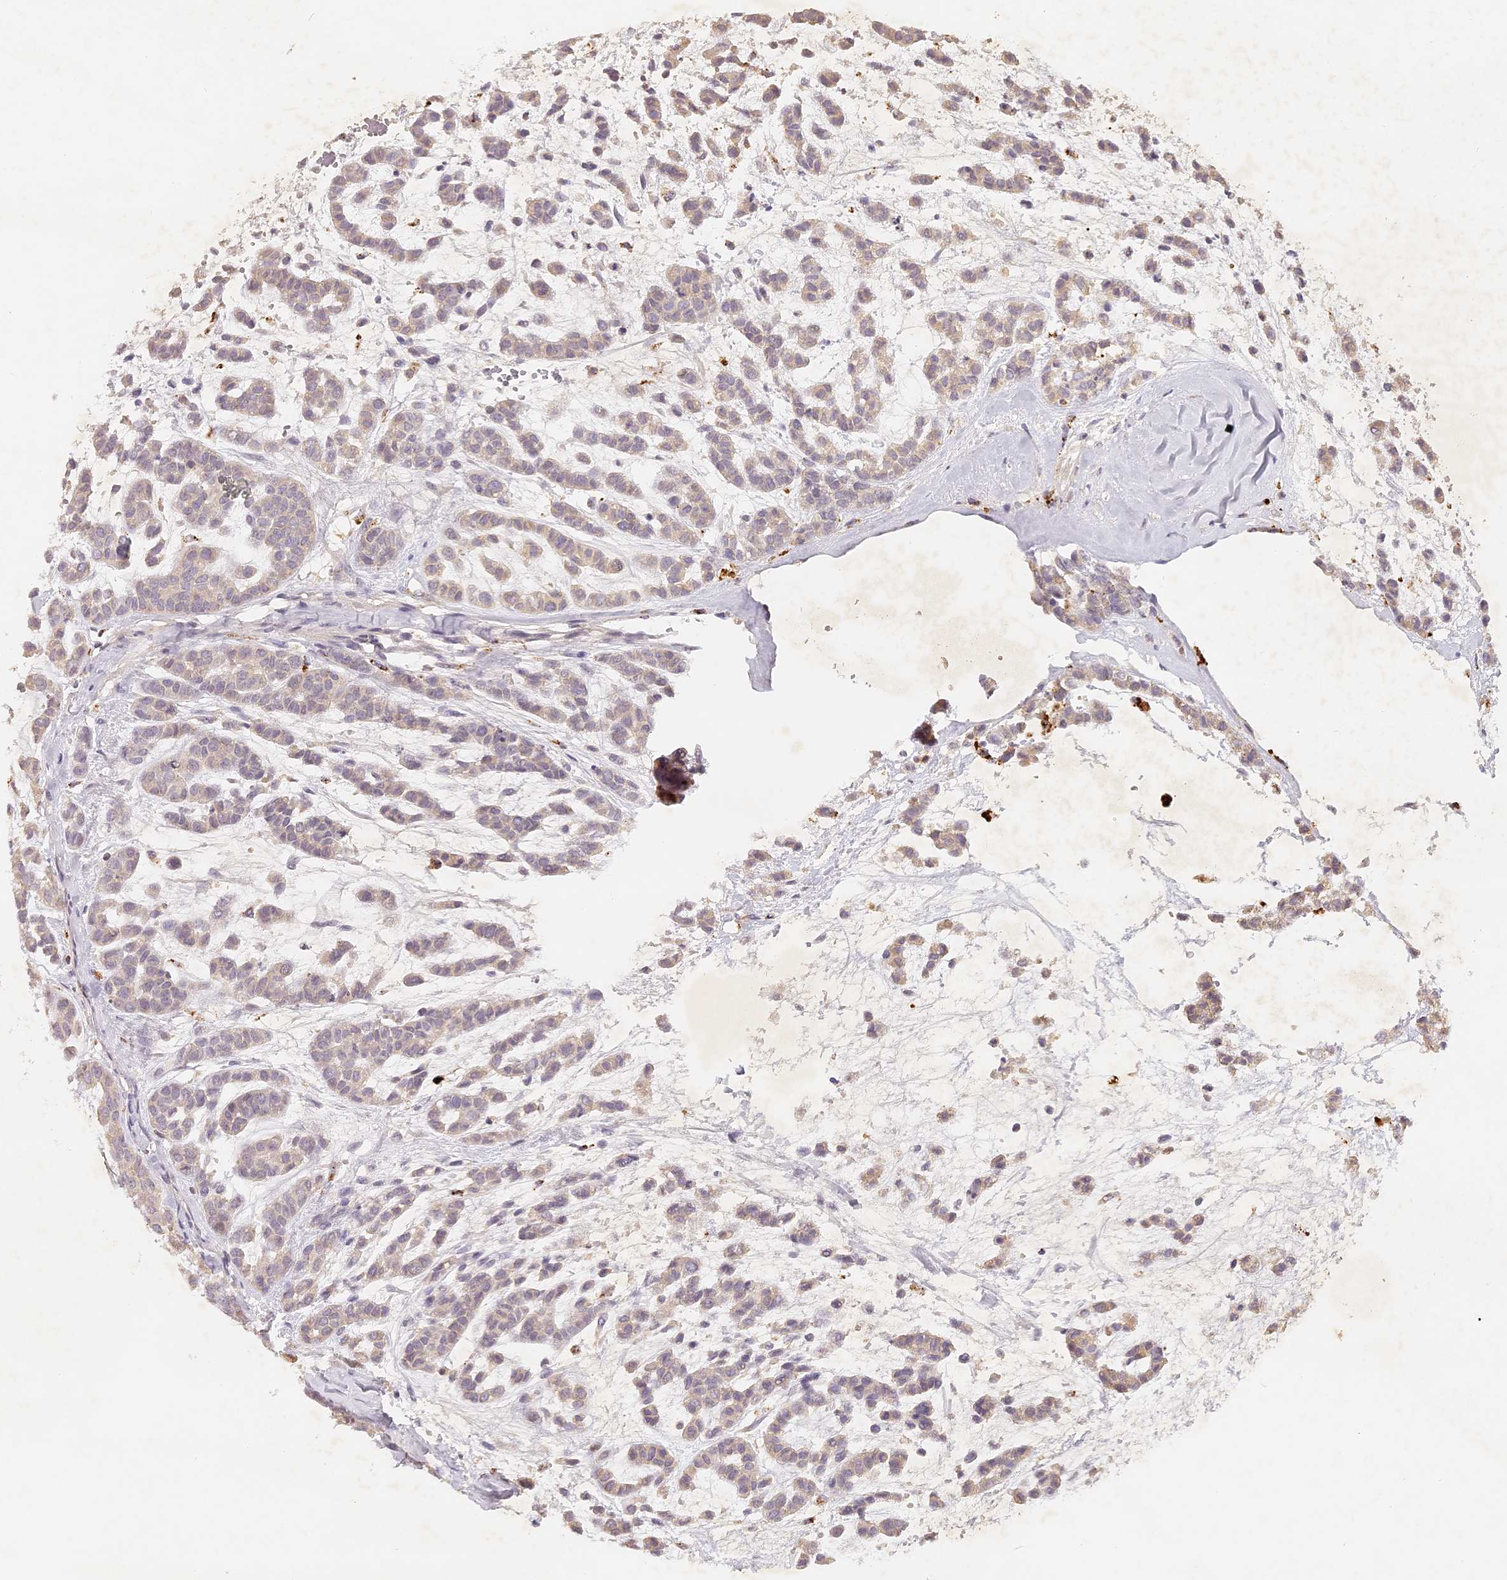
{"staining": {"intensity": "weak", "quantity": "25%-75%", "location": "cytoplasmic/membranous"}, "tissue": "head and neck cancer", "cell_type": "Tumor cells", "image_type": "cancer", "snomed": [{"axis": "morphology", "description": "Adenocarcinoma, NOS"}, {"axis": "morphology", "description": "Adenoma, NOS"}, {"axis": "topography", "description": "Head-Neck"}], "caption": "Head and neck adenoma was stained to show a protein in brown. There is low levels of weak cytoplasmic/membranous positivity in about 25%-75% of tumor cells.", "gene": "ELL3", "patient": {"sex": "female", "age": 55}}